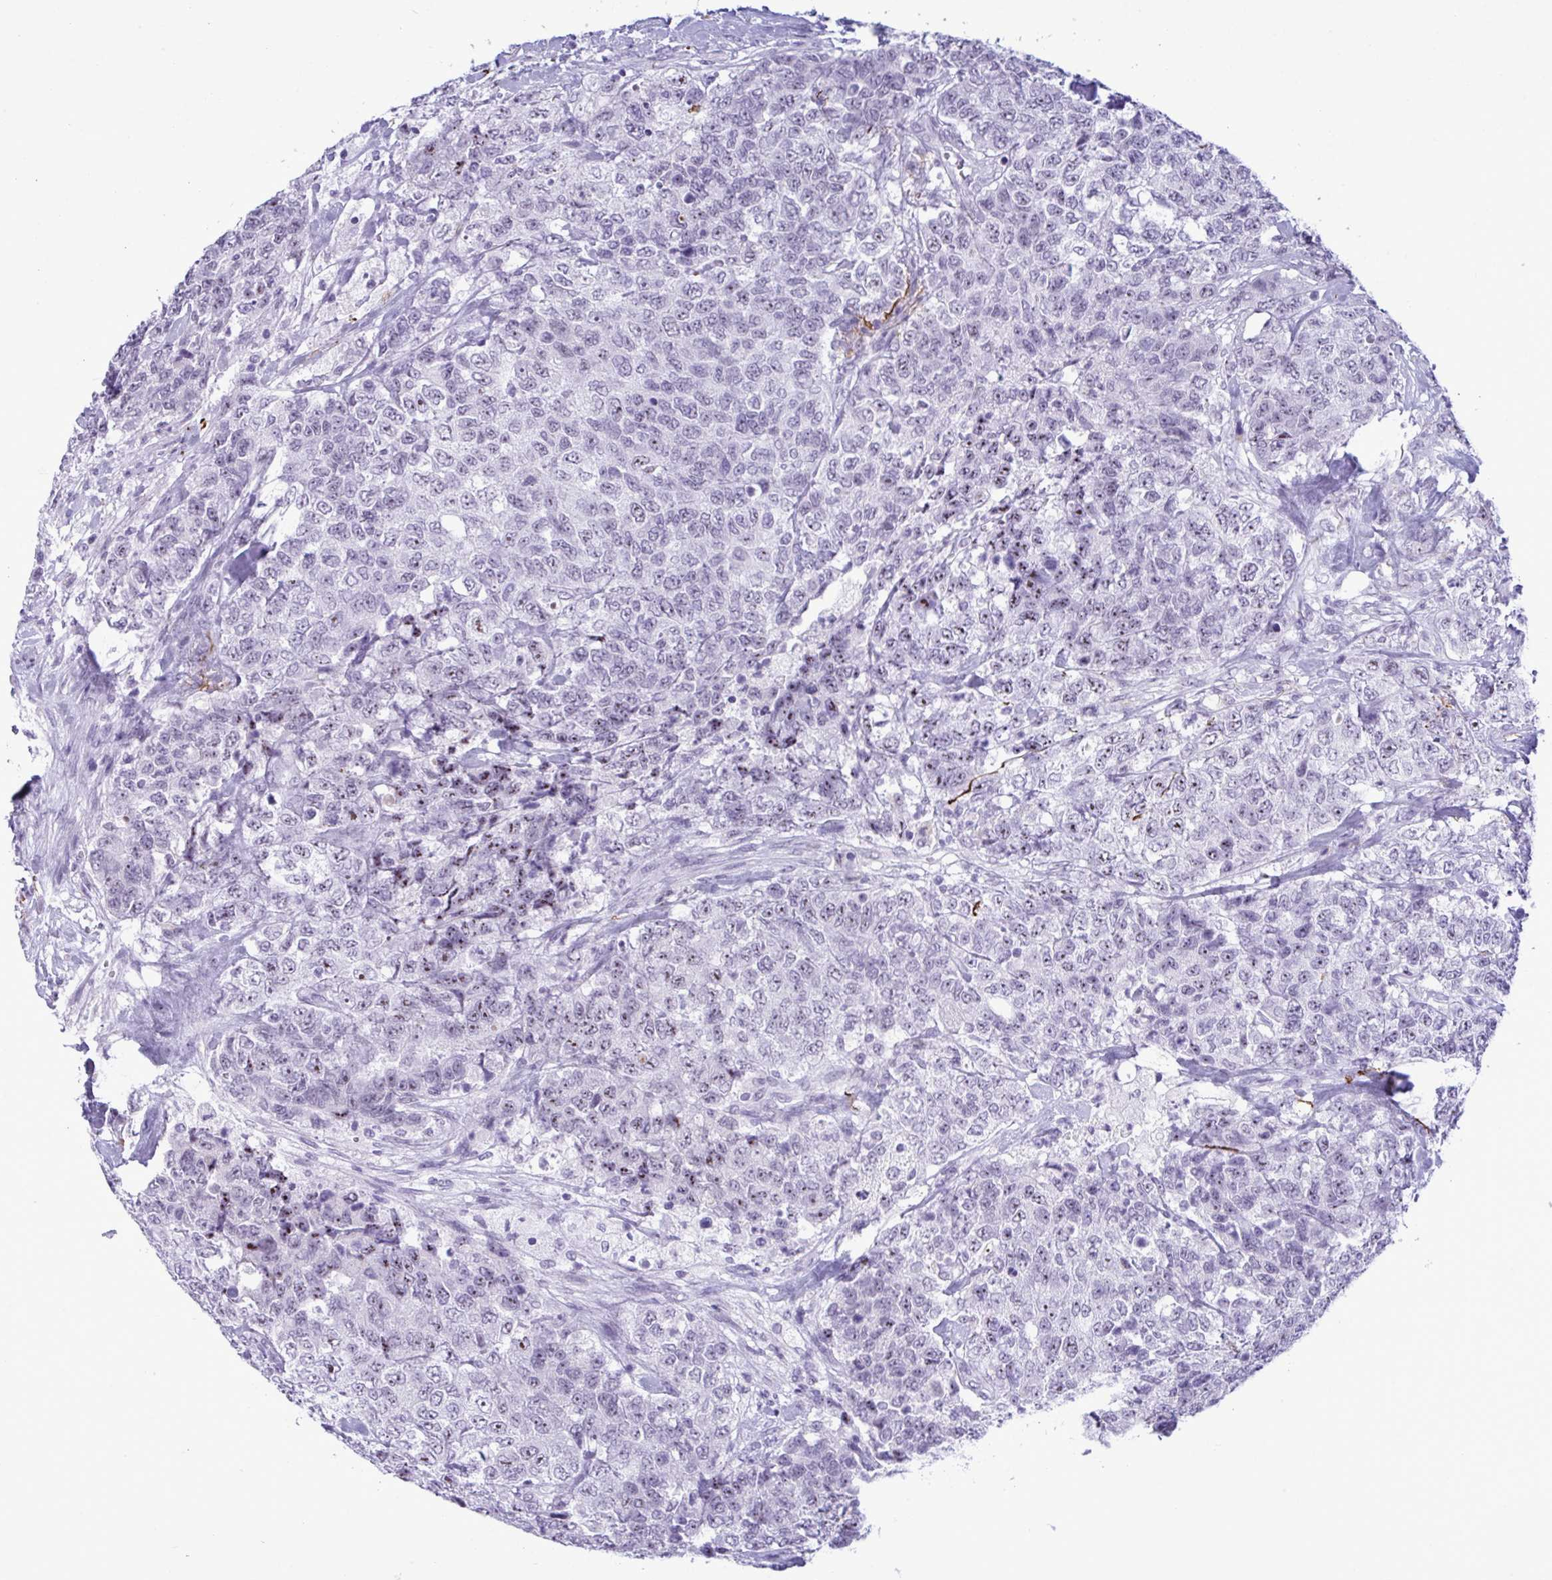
{"staining": {"intensity": "weak", "quantity": "25%-75%", "location": "nuclear"}, "tissue": "urothelial cancer", "cell_type": "Tumor cells", "image_type": "cancer", "snomed": [{"axis": "morphology", "description": "Urothelial carcinoma, High grade"}, {"axis": "topography", "description": "Urinary bladder"}], "caption": "This image demonstrates IHC staining of human high-grade urothelial carcinoma, with low weak nuclear positivity in about 25%-75% of tumor cells.", "gene": "ELN", "patient": {"sex": "female", "age": 78}}